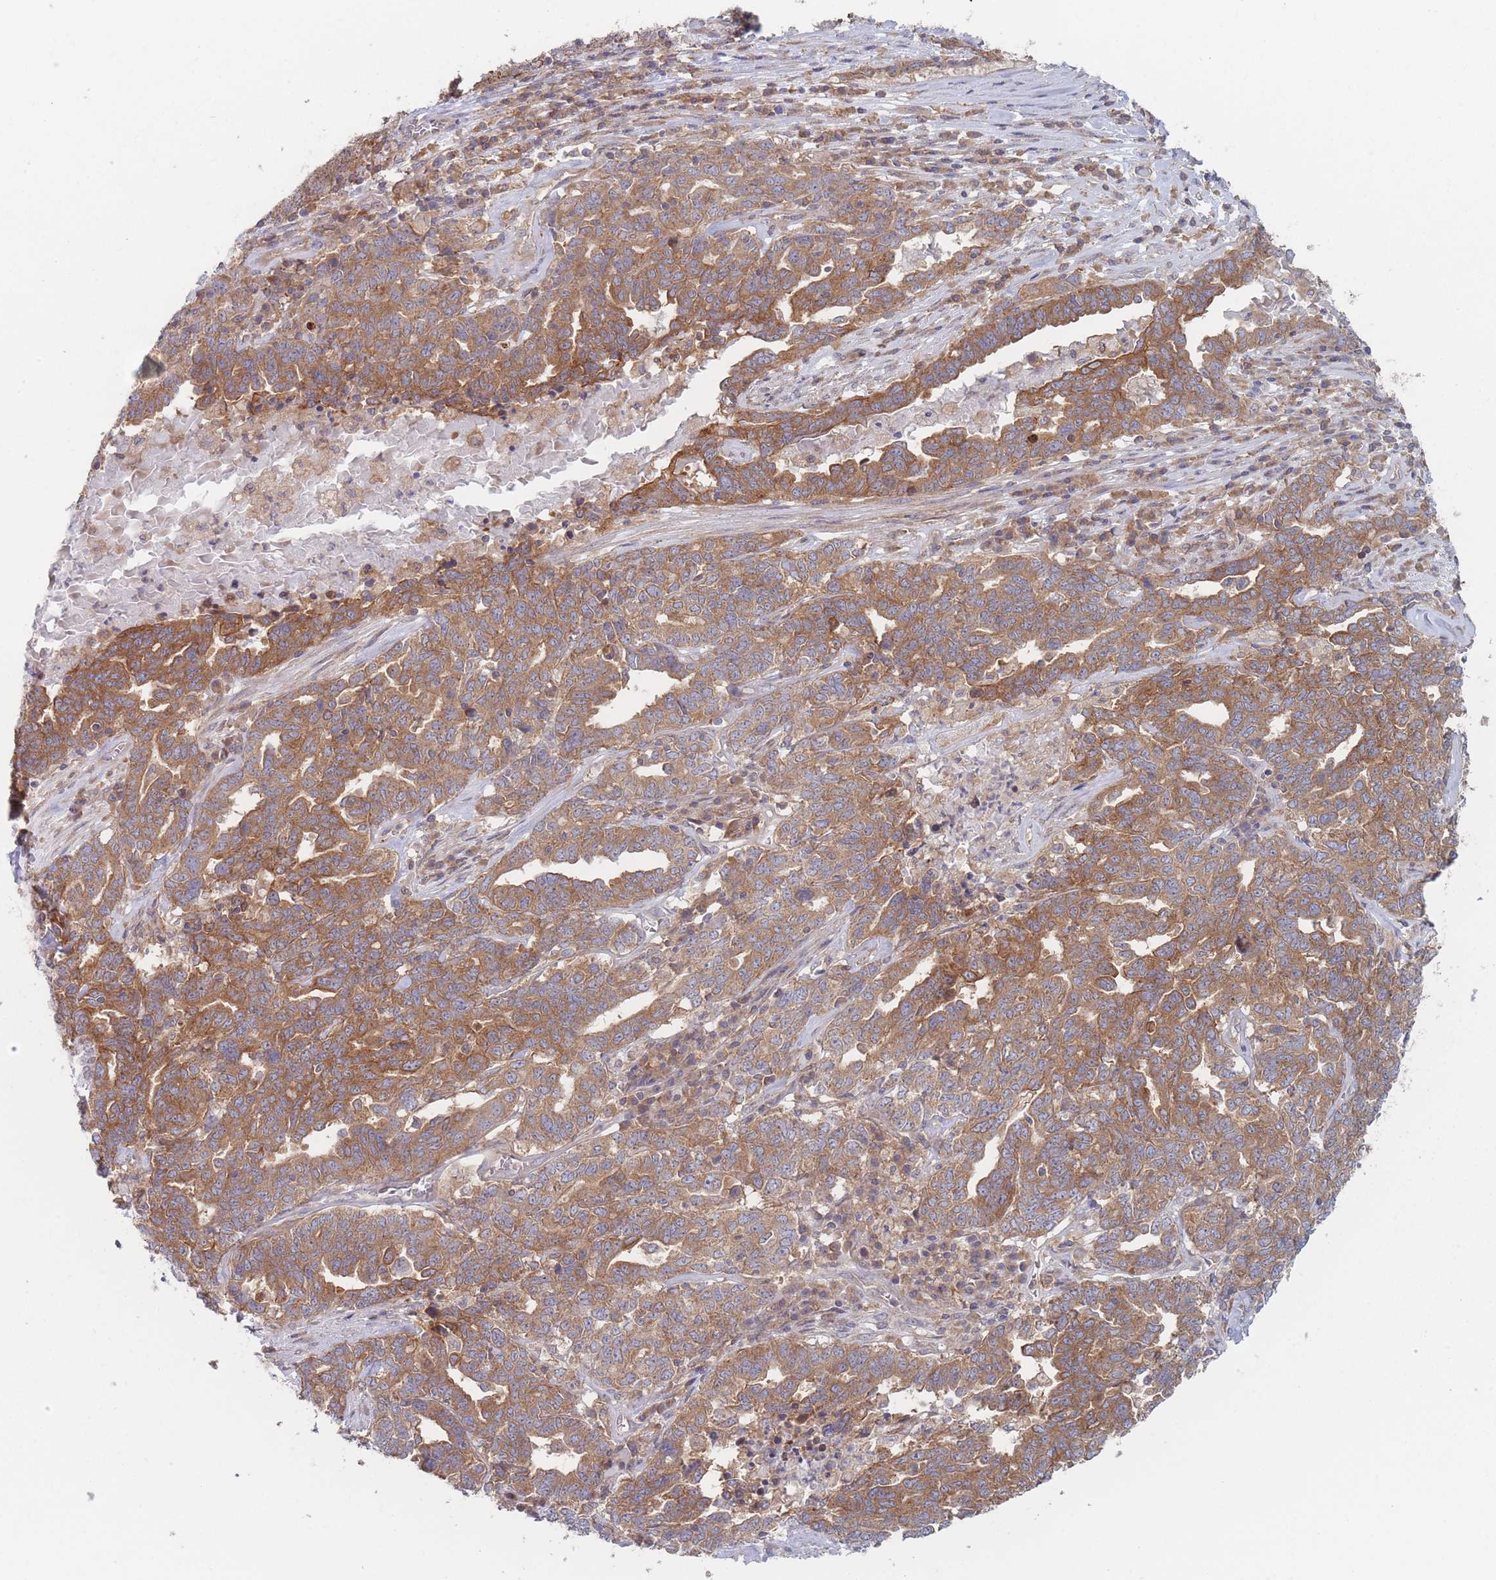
{"staining": {"intensity": "moderate", "quantity": ">75%", "location": "cytoplasmic/membranous"}, "tissue": "ovarian cancer", "cell_type": "Tumor cells", "image_type": "cancer", "snomed": [{"axis": "morphology", "description": "Carcinoma, endometroid"}, {"axis": "topography", "description": "Ovary"}], "caption": "Moderate cytoplasmic/membranous staining is present in approximately >75% of tumor cells in ovarian cancer.", "gene": "EFCC1", "patient": {"sex": "female", "age": 62}}